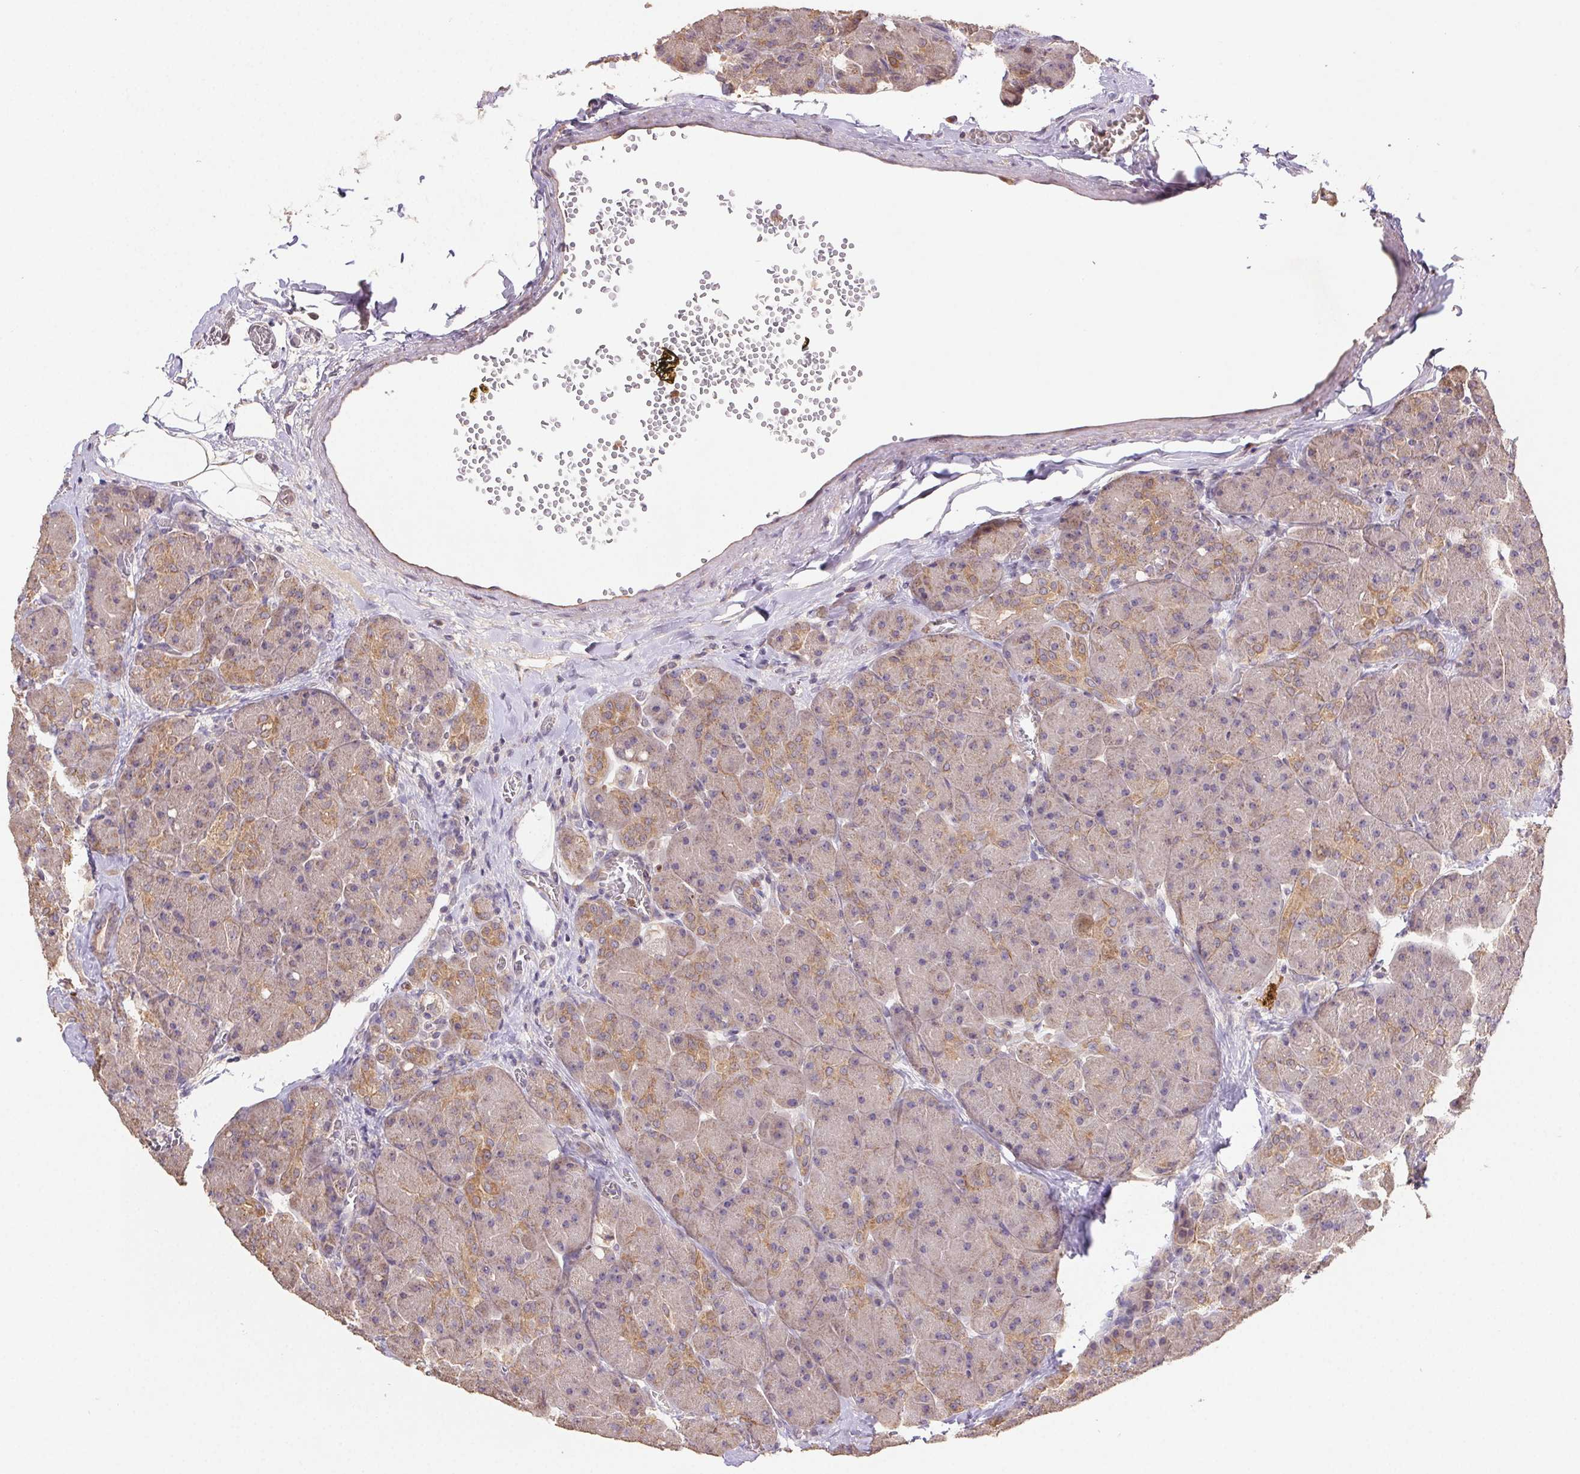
{"staining": {"intensity": "weak", "quantity": "<25%", "location": "cytoplasmic/membranous"}, "tissue": "pancreas", "cell_type": "Exocrine glandular cells", "image_type": "normal", "snomed": [{"axis": "morphology", "description": "Normal tissue, NOS"}, {"axis": "topography", "description": "Pancreas"}], "caption": "DAB (3,3'-diaminobenzidine) immunohistochemical staining of benign human pancreas reveals no significant staining in exocrine glandular cells. (Stains: DAB immunohistochemistry with hematoxylin counter stain, Microscopy: brightfield microscopy at high magnification).", "gene": "RAB11A", "patient": {"sex": "male", "age": 55}}